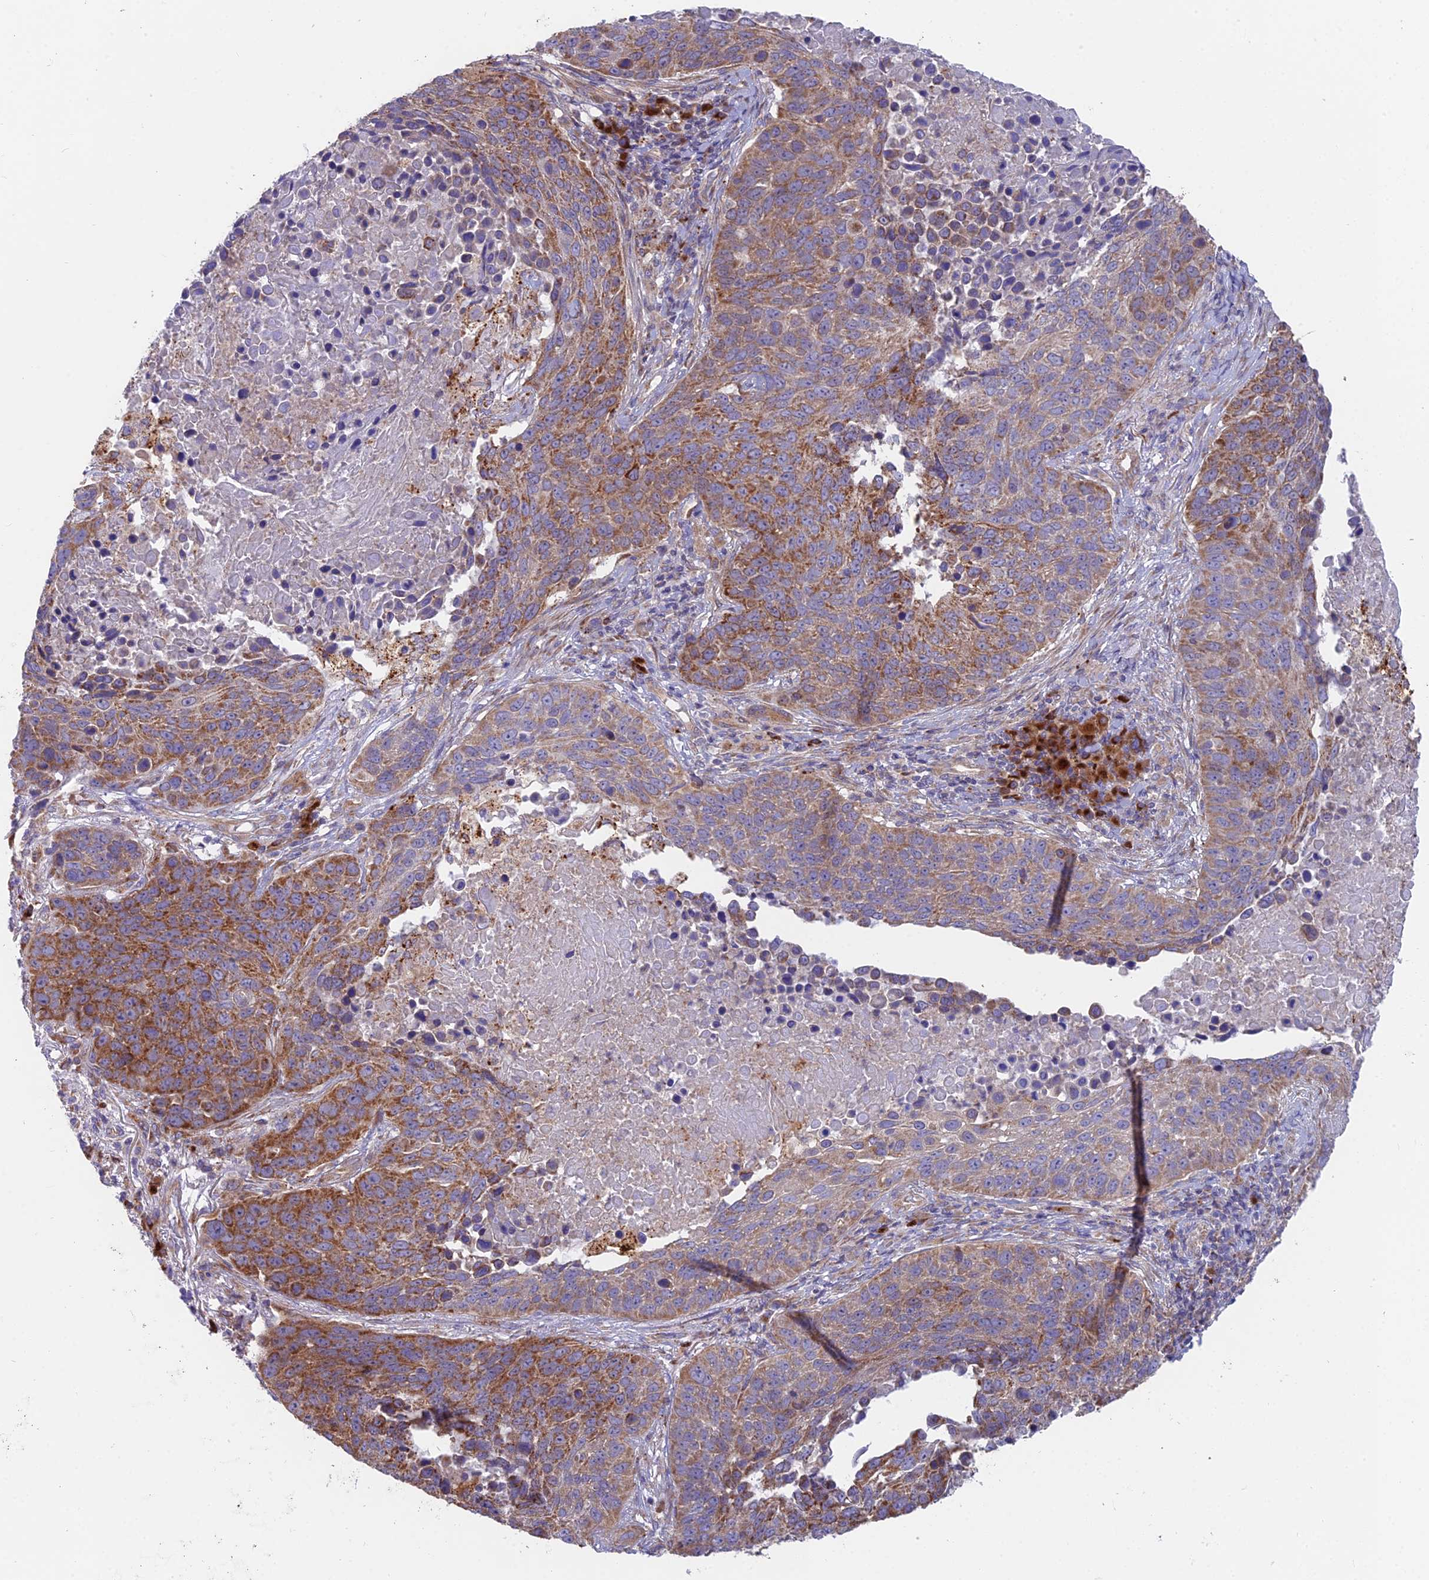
{"staining": {"intensity": "moderate", "quantity": ">75%", "location": "cytoplasmic/membranous"}, "tissue": "lung cancer", "cell_type": "Tumor cells", "image_type": "cancer", "snomed": [{"axis": "morphology", "description": "Normal tissue, NOS"}, {"axis": "morphology", "description": "Squamous cell carcinoma, NOS"}, {"axis": "topography", "description": "Lymph node"}, {"axis": "topography", "description": "Lung"}], "caption": "Lung squamous cell carcinoma stained with a brown dye reveals moderate cytoplasmic/membranous positive staining in about >75% of tumor cells.", "gene": "TBC1D20", "patient": {"sex": "male", "age": 66}}